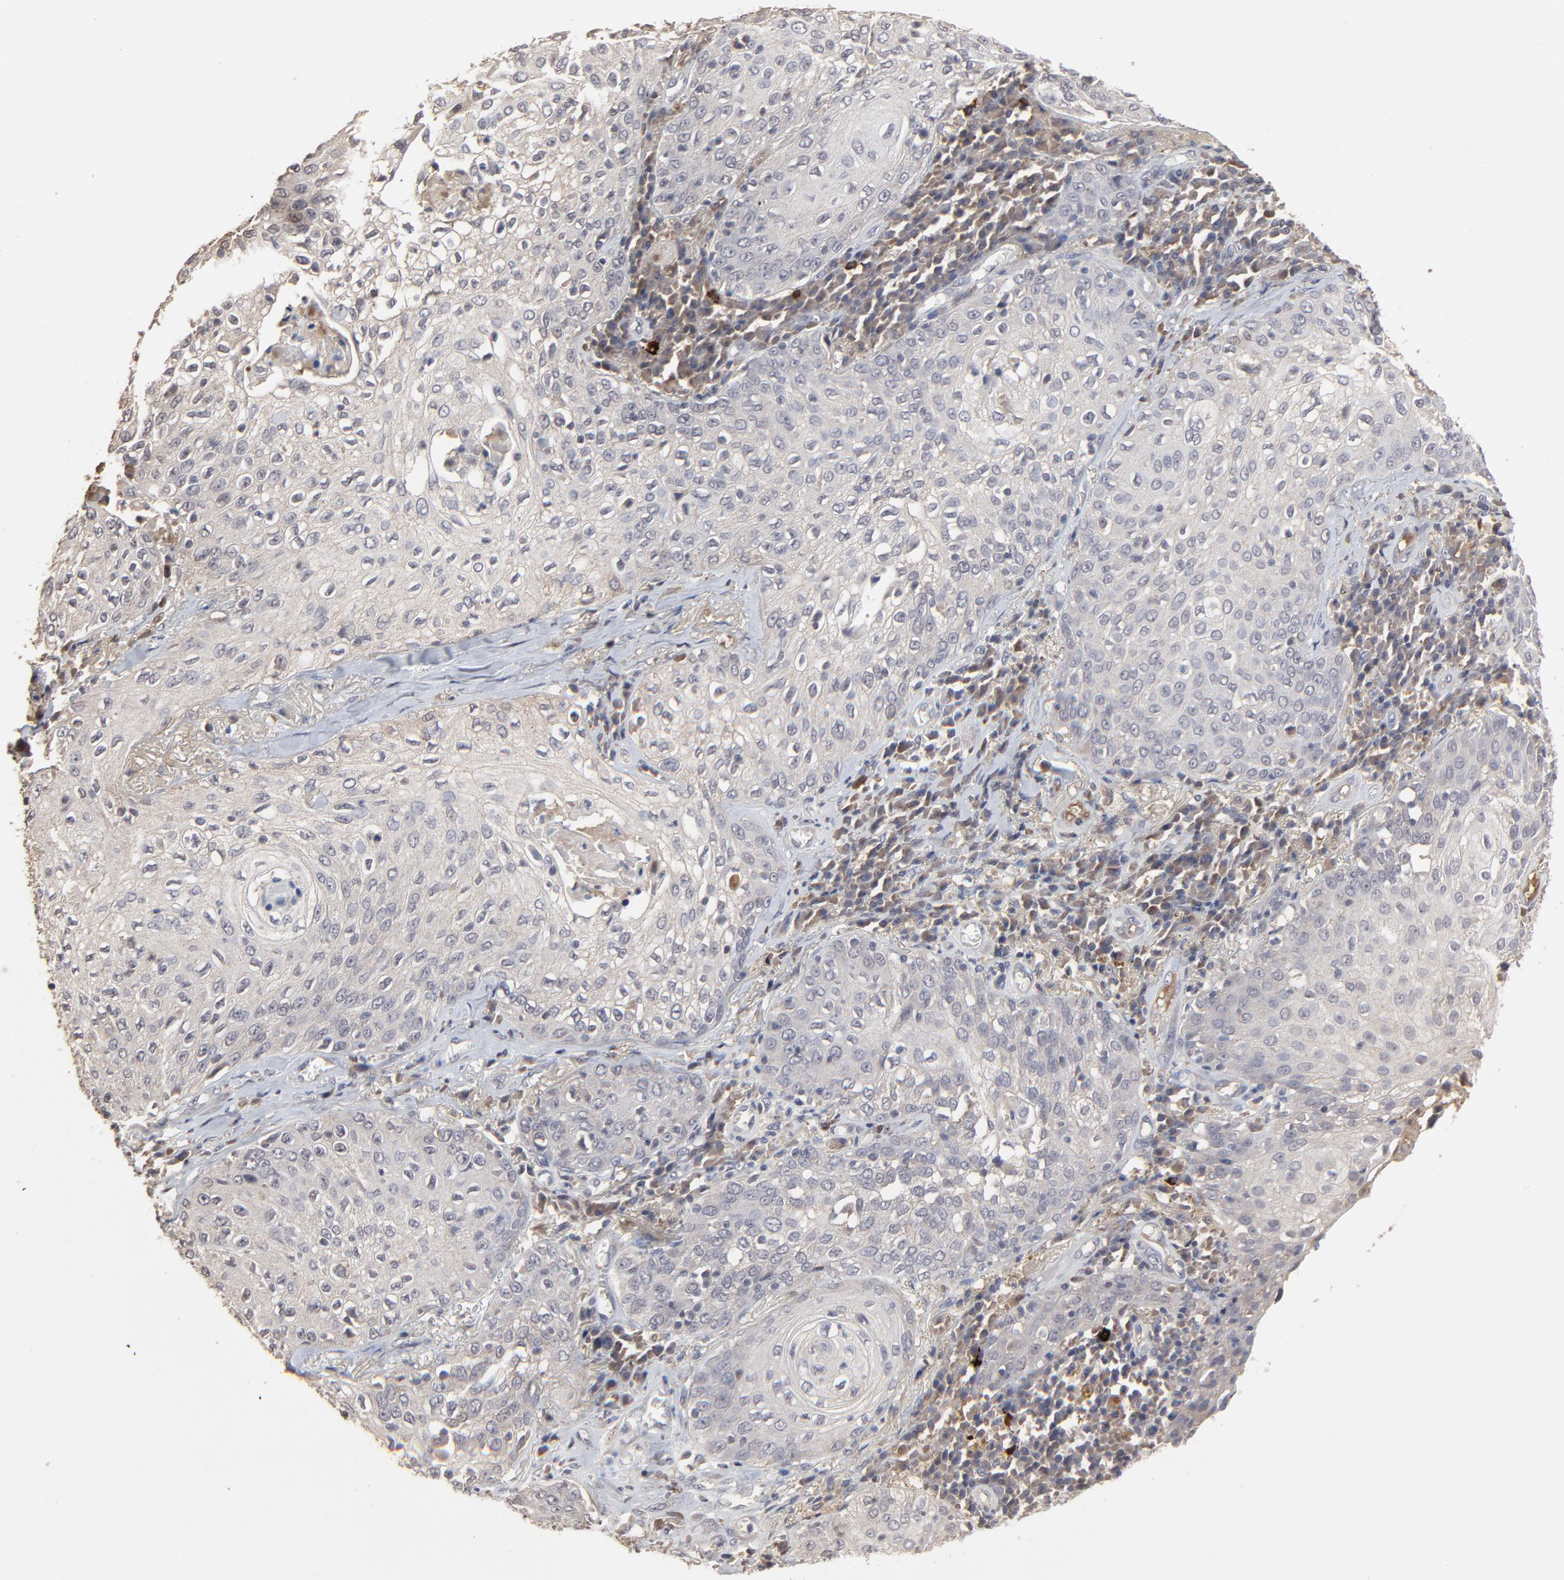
{"staining": {"intensity": "weak", "quantity": "<25%", "location": "cytoplasmic/membranous"}, "tissue": "skin cancer", "cell_type": "Tumor cells", "image_type": "cancer", "snomed": [{"axis": "morphology", "description": "Squamous cell carcinoma, NOS"}, {"axis": "topography", "description": "Skin"}], "caption": "Photomicrograph shows no significant protein staining in tumor cells of skin cancer (squamous cell carcinoma).", "gene": "VPREB3", "patient": {"sex": "male", "age": 65}}